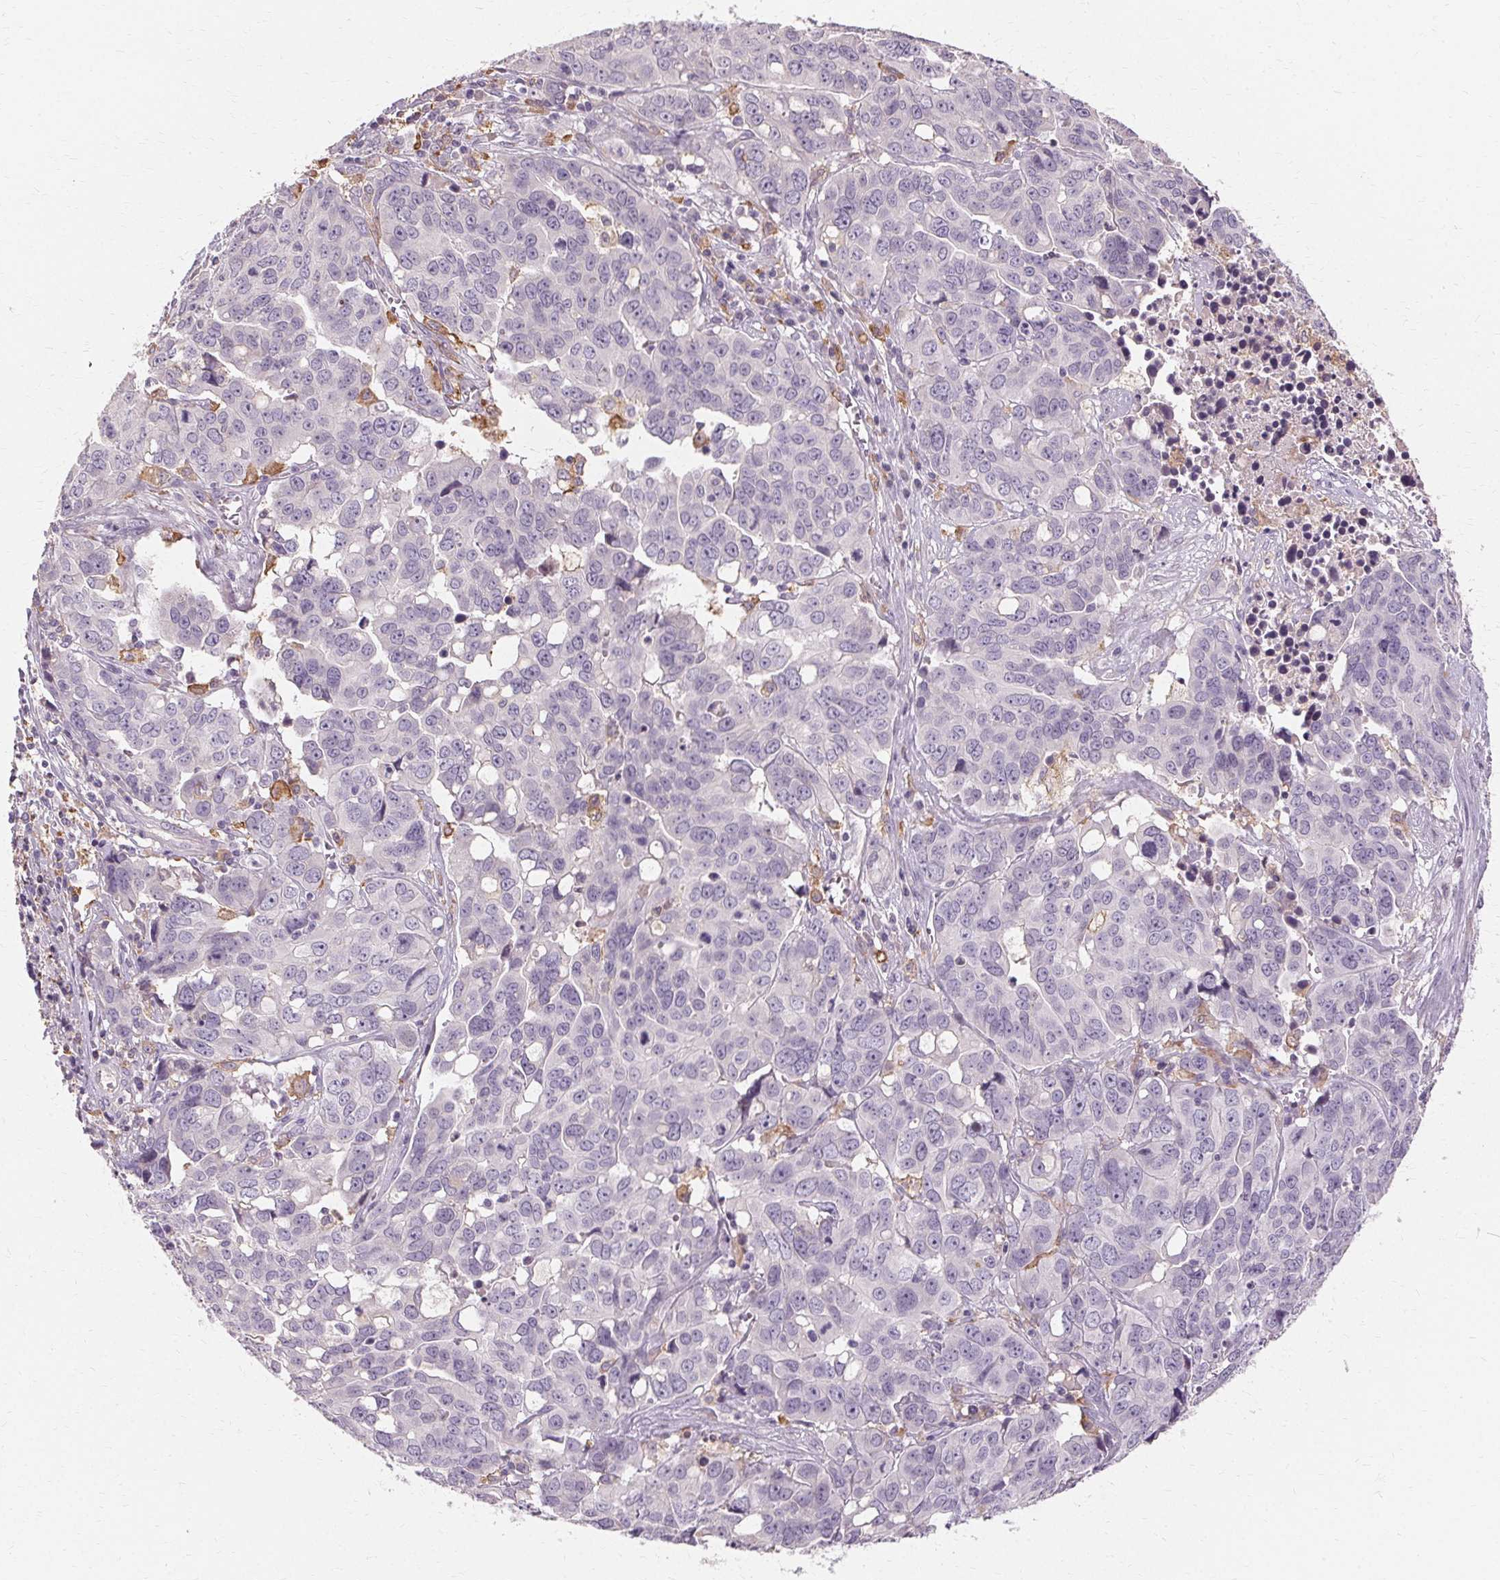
{"staining": {"intensity": "negative", "quantity": "none", "location": "none"}, "tissue": "ovarian cancer", "cell_type": "Tumor cells", "image_type": "cancer", "snomed": [{"axis": "morphology", "description": "Carcinoma, endometroid"}, {"axis": "topography", "description": "Ovary"}], "caption": "Protein analysis of endometroid carcinoma (ovarian) shows no significant positivity in tumor cells.", "gene": "IFNGR1", "patient": {"sex": "female", "age": 78}}